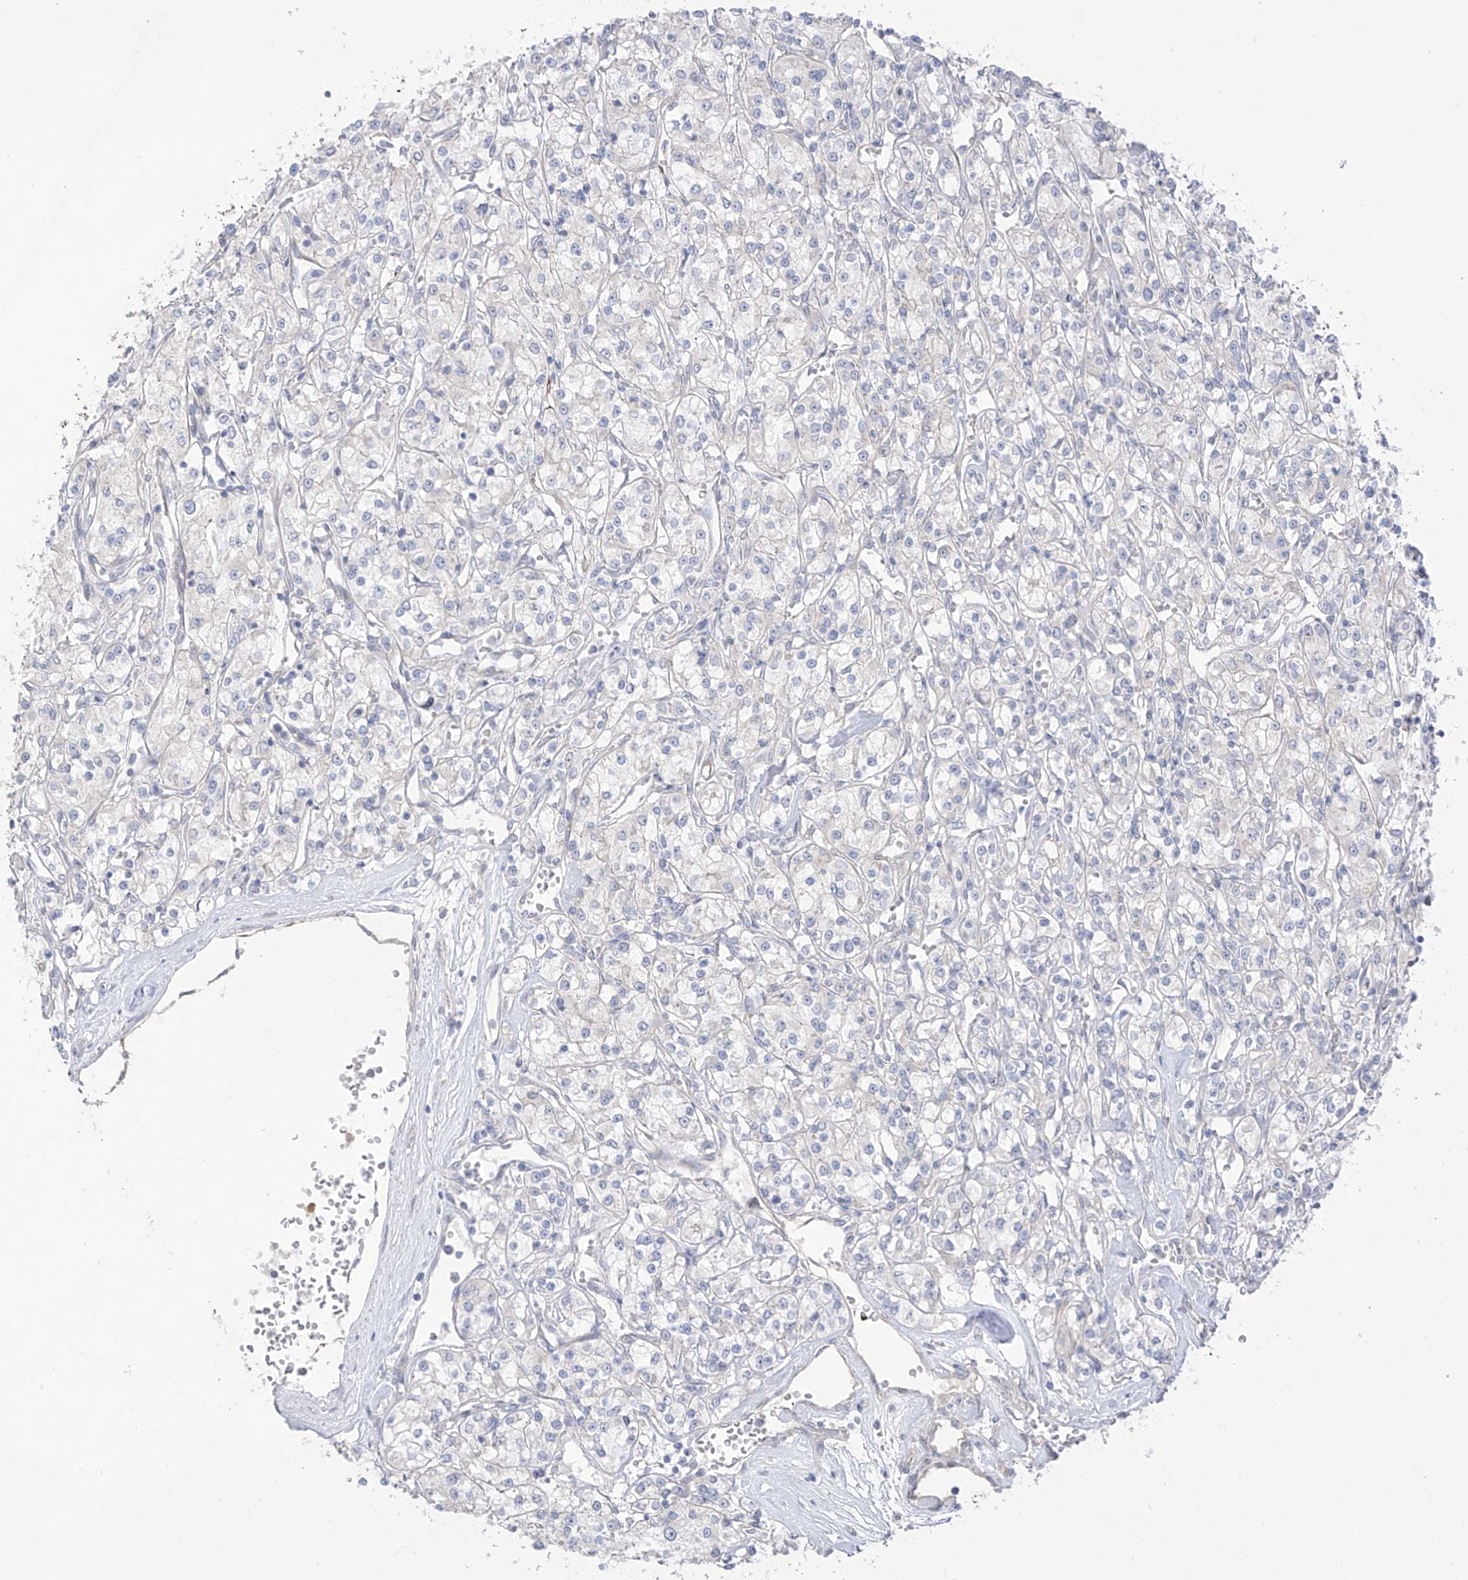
{"staining": {"intensity": "negative", "quantity": "none", "location": "none"}, "tissue": "renal cancer", "cell_type": "Tumor cells", "image_type": "cancer", "snomed": [{"axis": "morphology", "description": "Adenocarcinoma, NOS"}, {"axis": "topography", "description": "Kidney"}], "caption": "DAB (3,3'-diaminobenzidine) immunohistochemical staining of adenocarcinoma (renal) demonstrates no significant staining in tumor cells.", "gene": "EIPR1", "patient": {"sex": "female", "age": 59}}